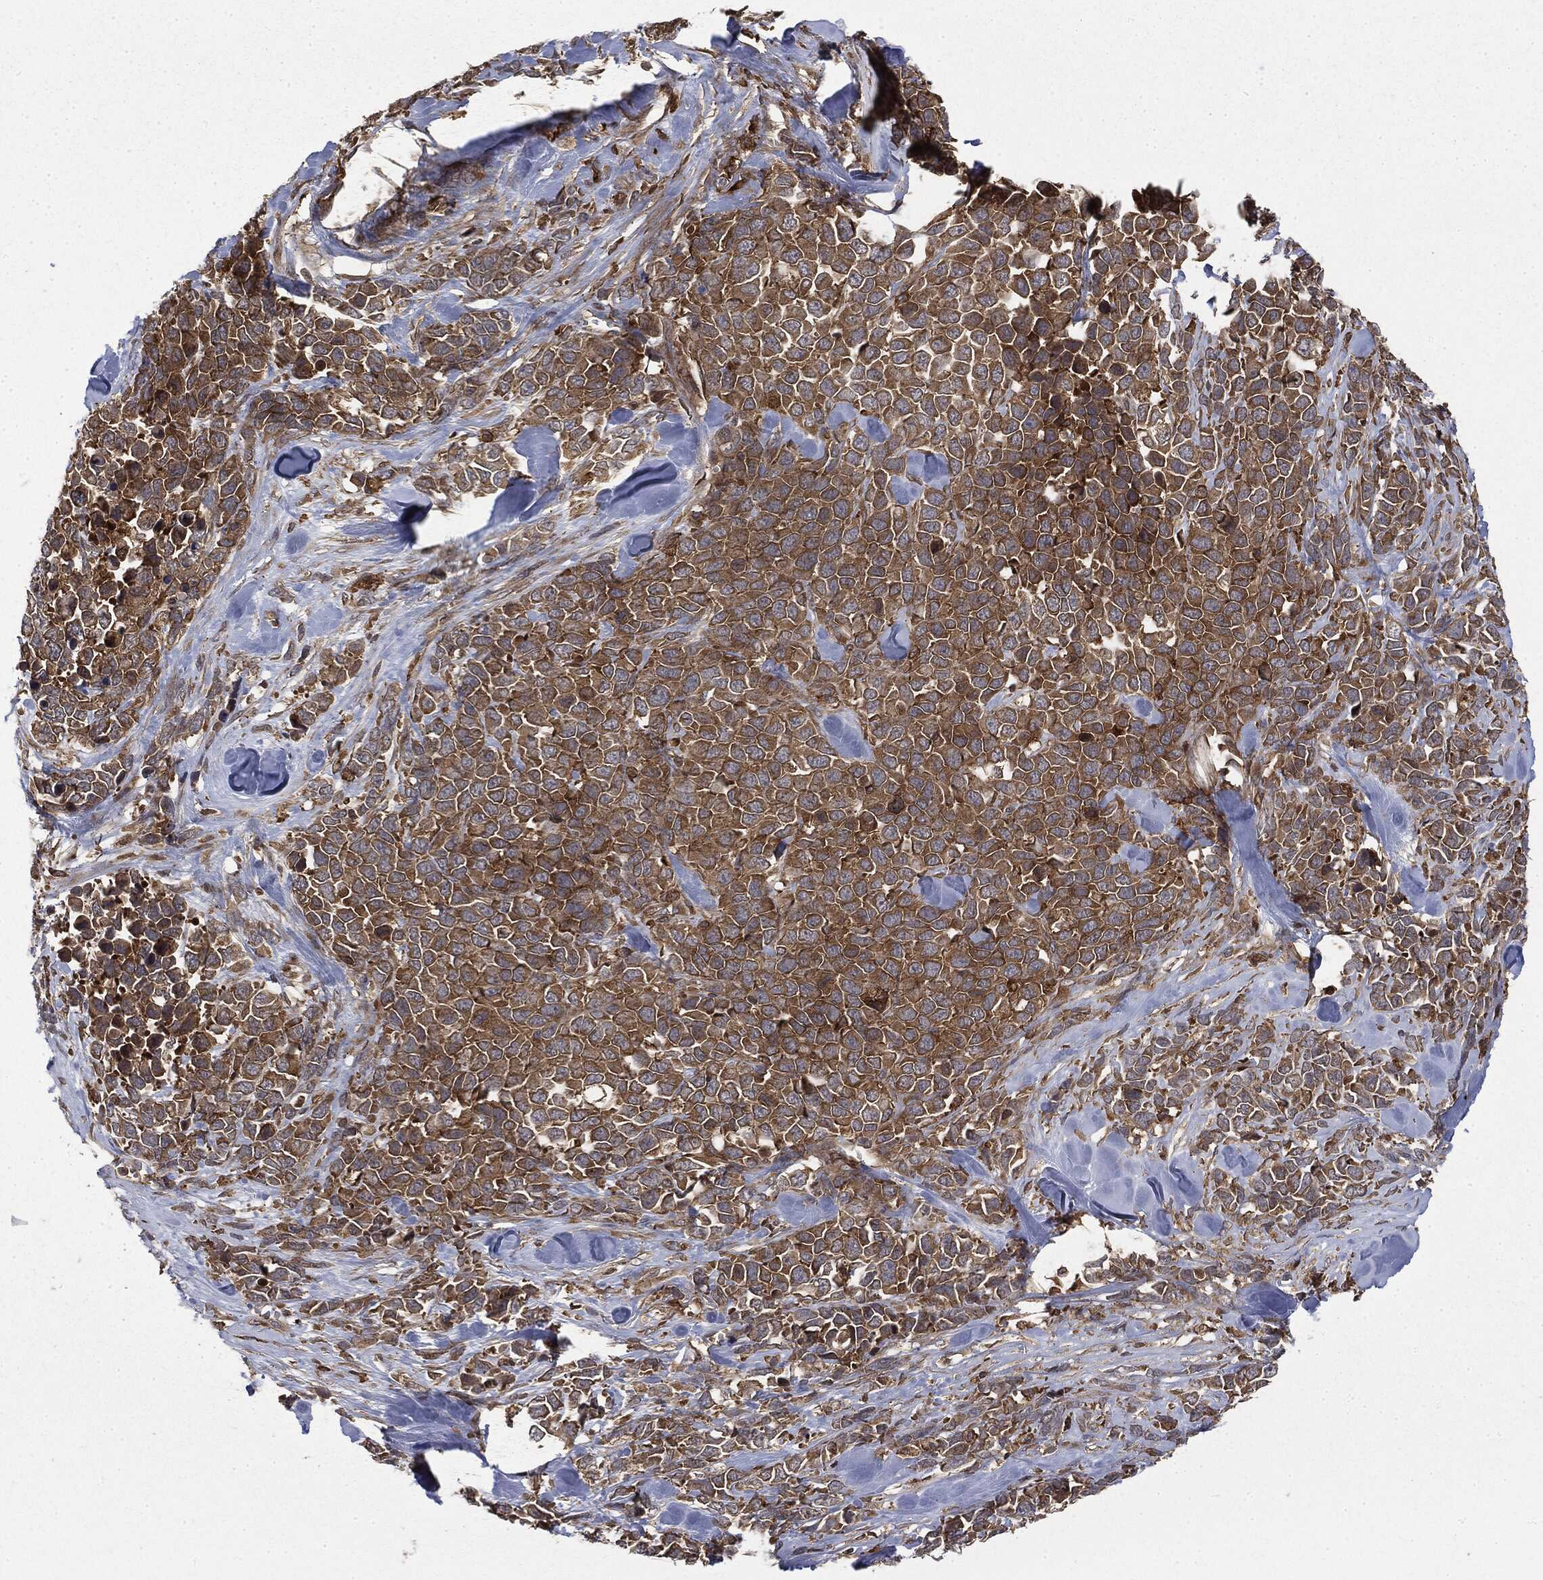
{"staining": {"intensity": "moderate", "quantity": ">75%", "location": "cytoplasmic/membranous"}, "tissue": "melanoma", "cell_type": "Tumor cells", "image_type": "cancer", "snomed": [{"axis": "morphology", "description": "Malignant melanoma, Metastatic site"}, {"axis": "topography", "description": "Skin"}], "caption": "Protein analysis of malignant melanoma (metastatic site) tissue exhibits moderate cytoplasmic/membranous positivity in about >75% of tumor cells.", "gene": "SNX5", "patient": {"sex": "male", "age": 84}}